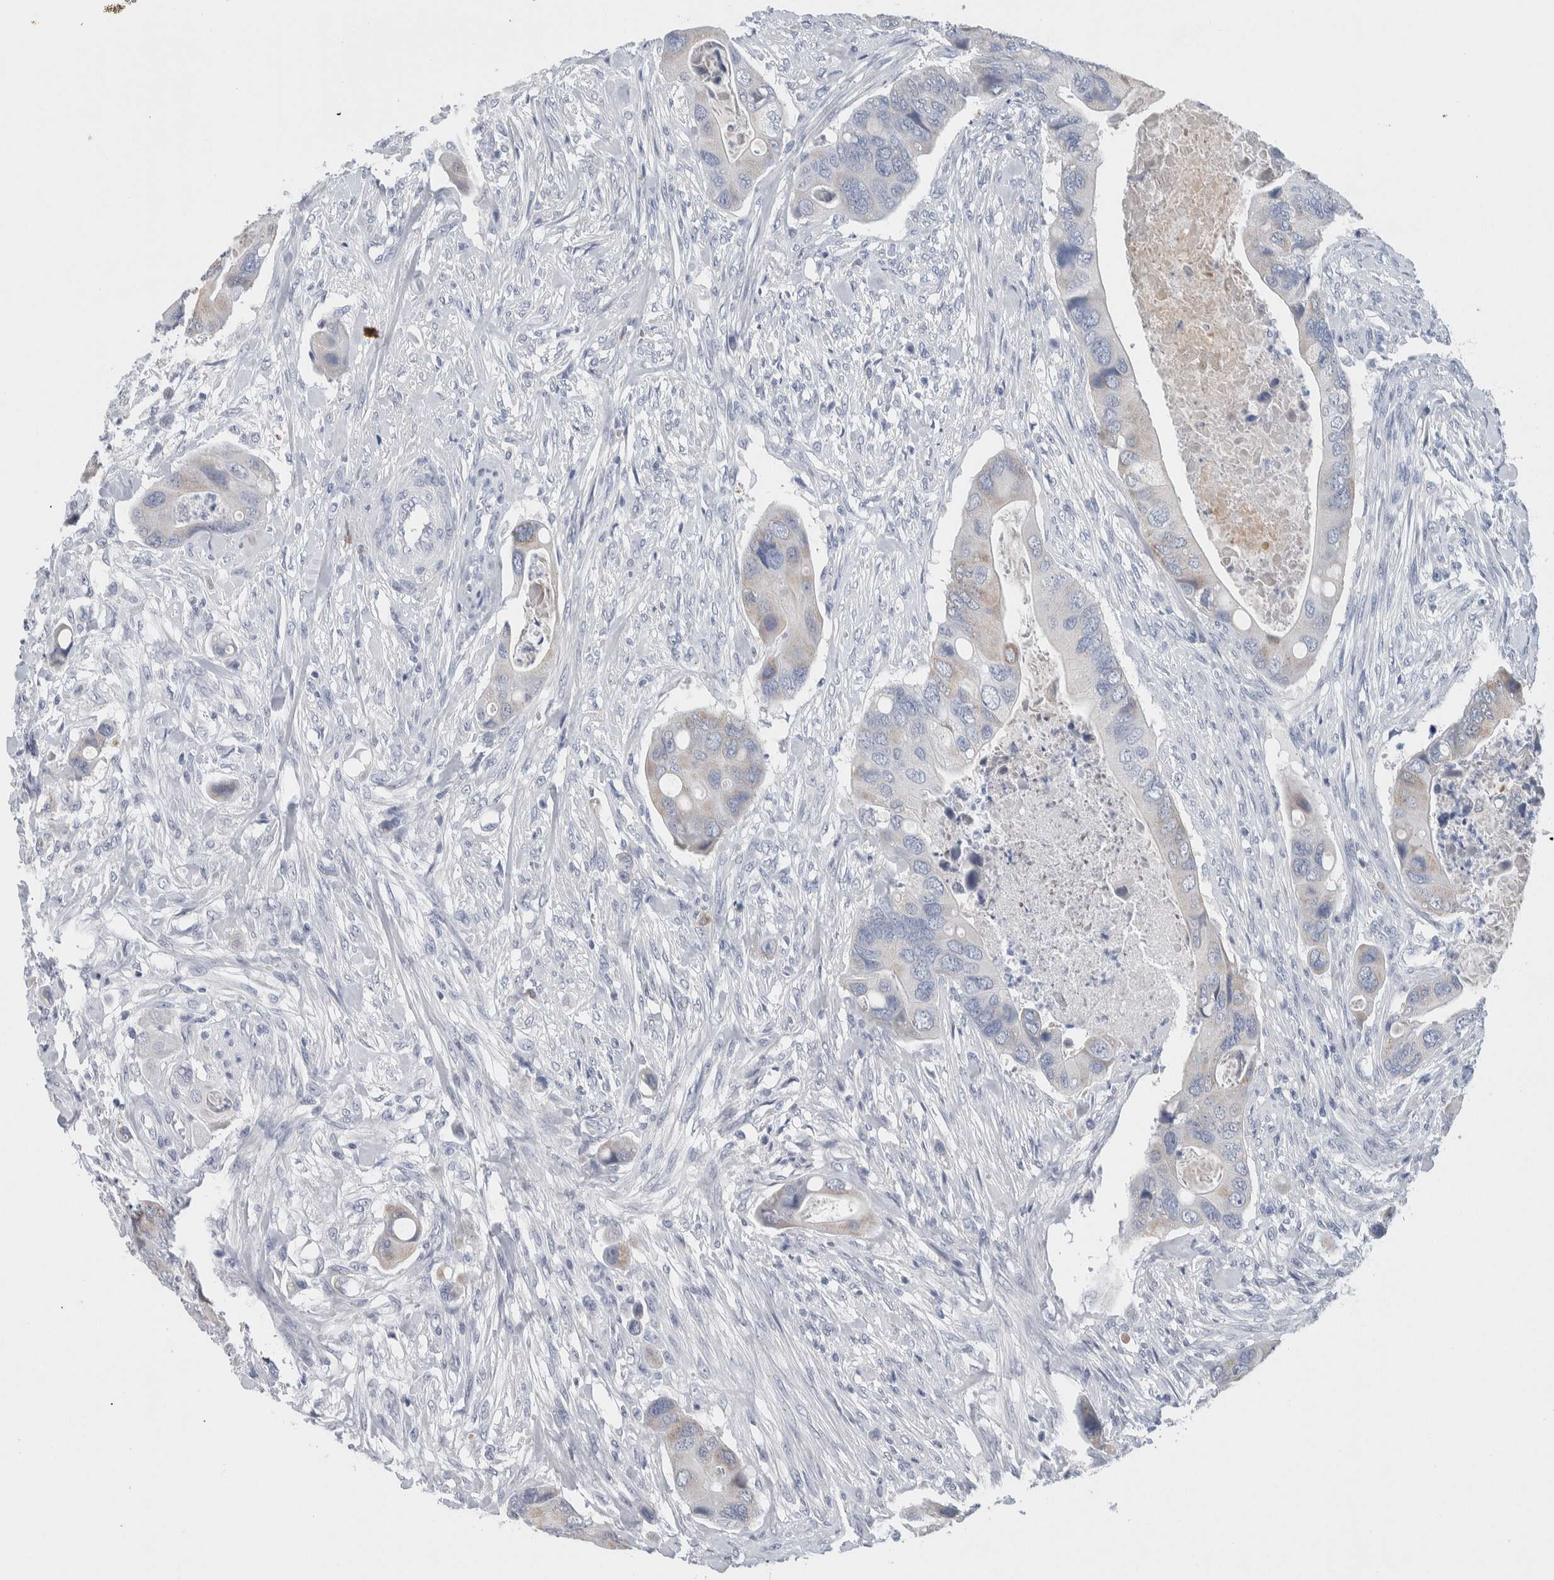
{"staining": {"intensity": "negative", "quantity": "none", "location": "none"}, "tissue": "colorectal cancer", "cell_type": "Tumor cells", "image_type": "cancer", "snomed": [{"axis": "morphology", "description": "Adenocarcinoma, NOS"}, {"axis": "topography", "description": "Rectum"}], "caption": "Immunohistochemistry (IHC) of colorectal cancer reveals no positivity in tumor cells.", "gene": "SCN2A", "patient": {"sex": "female", "age": 57}}